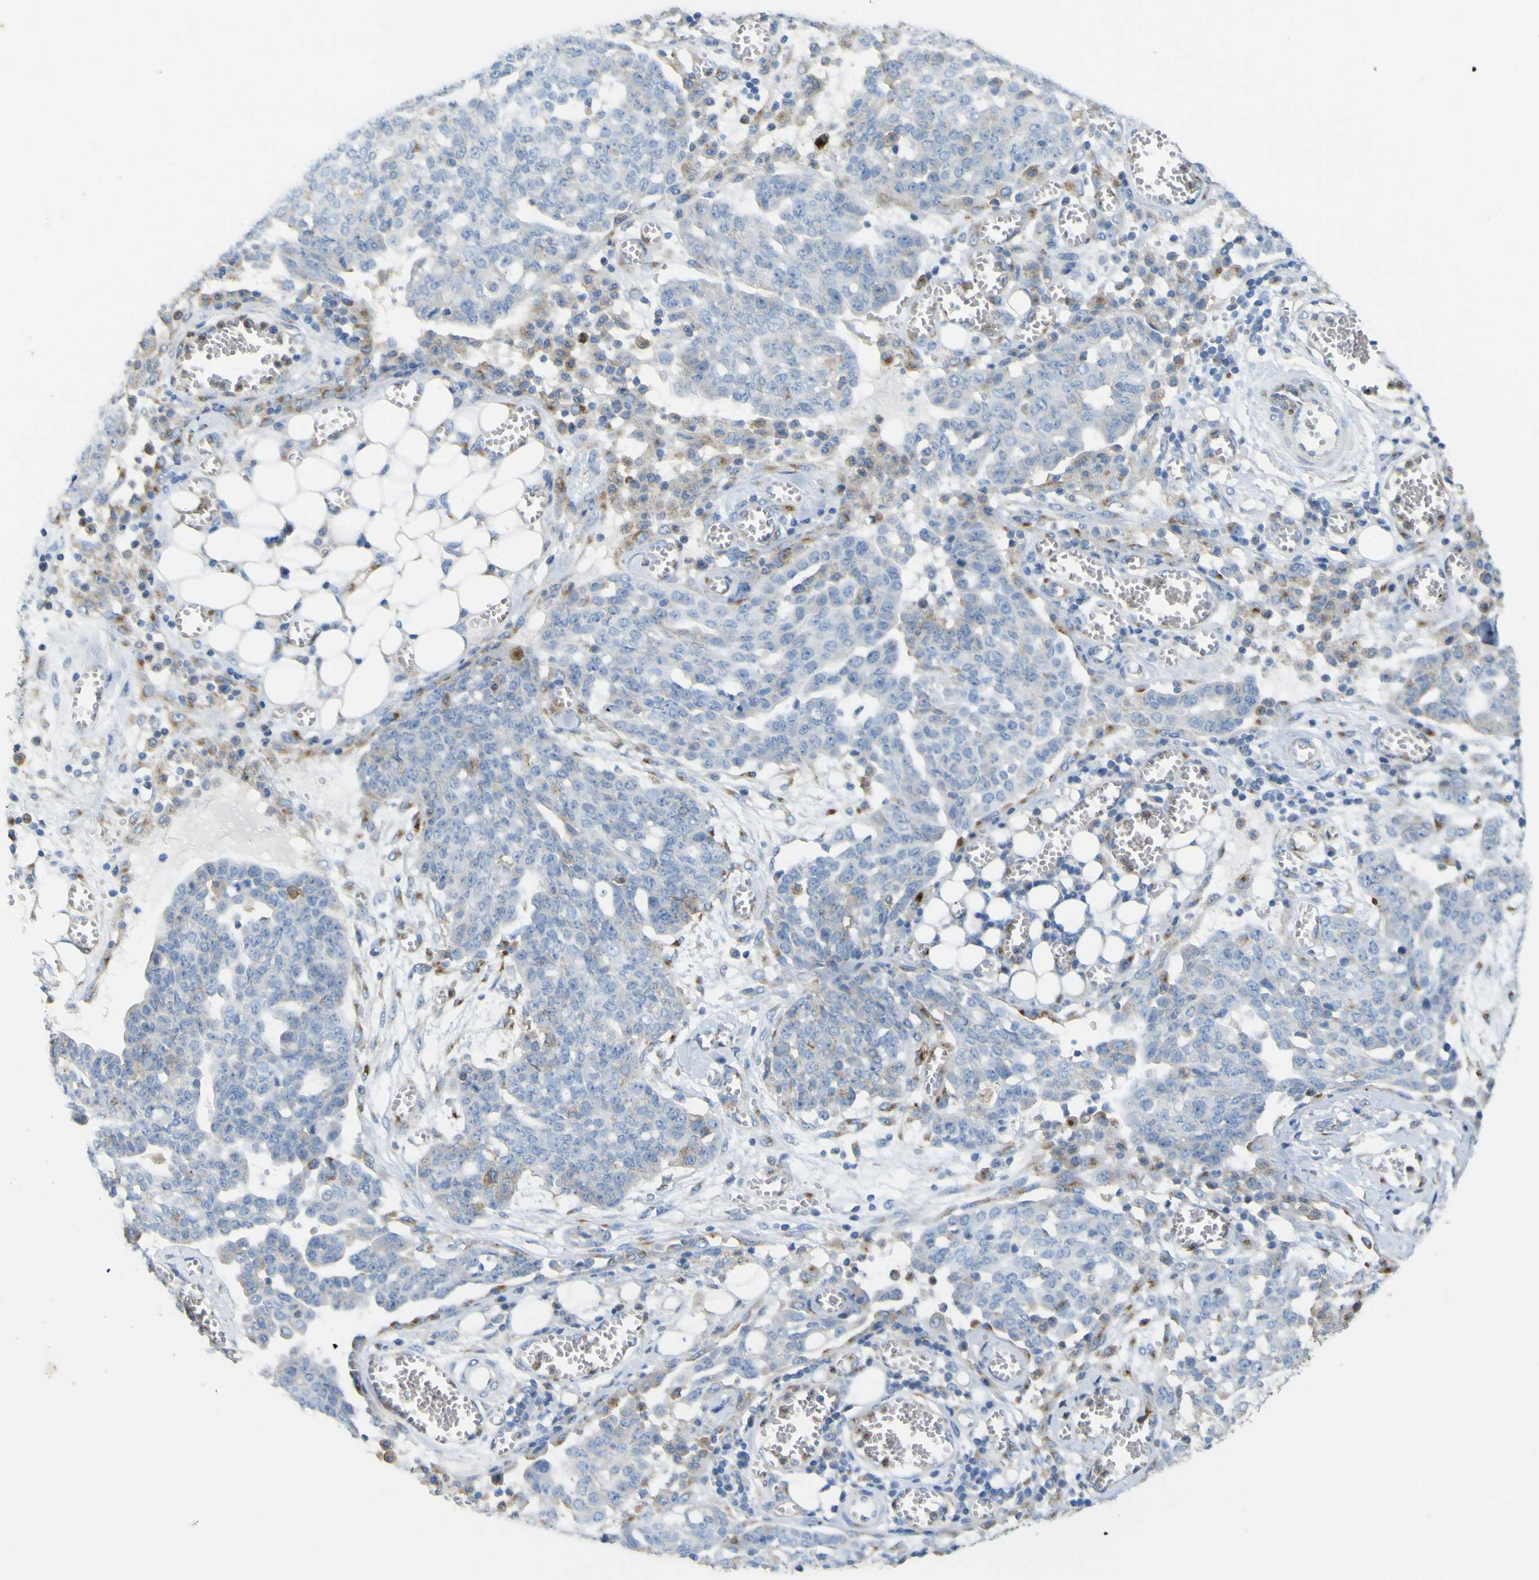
{"staining": {"intensity": "negative", "quantity": "none", "location": "none"}, "tissue": "ovarian cancer", "cell_type": "Tumor cells", "image_type": "cancer", "snomed": [{"axis": "morphology", "description": "Cystadenocarcinoma, serous, NOS"}, {"axis": "topography", "description": "Soft tissue"}, {"axis": "topography", "description": "Ovary"}], "caption": "Ovarian cancer (serous cystadenocarcinoma) stained for a protein using immunohistochemistry (IHC) exhibits no positivity tumor cells.", "gene": "IGF2R", "patient": {"sex": "female", "age": 57}}